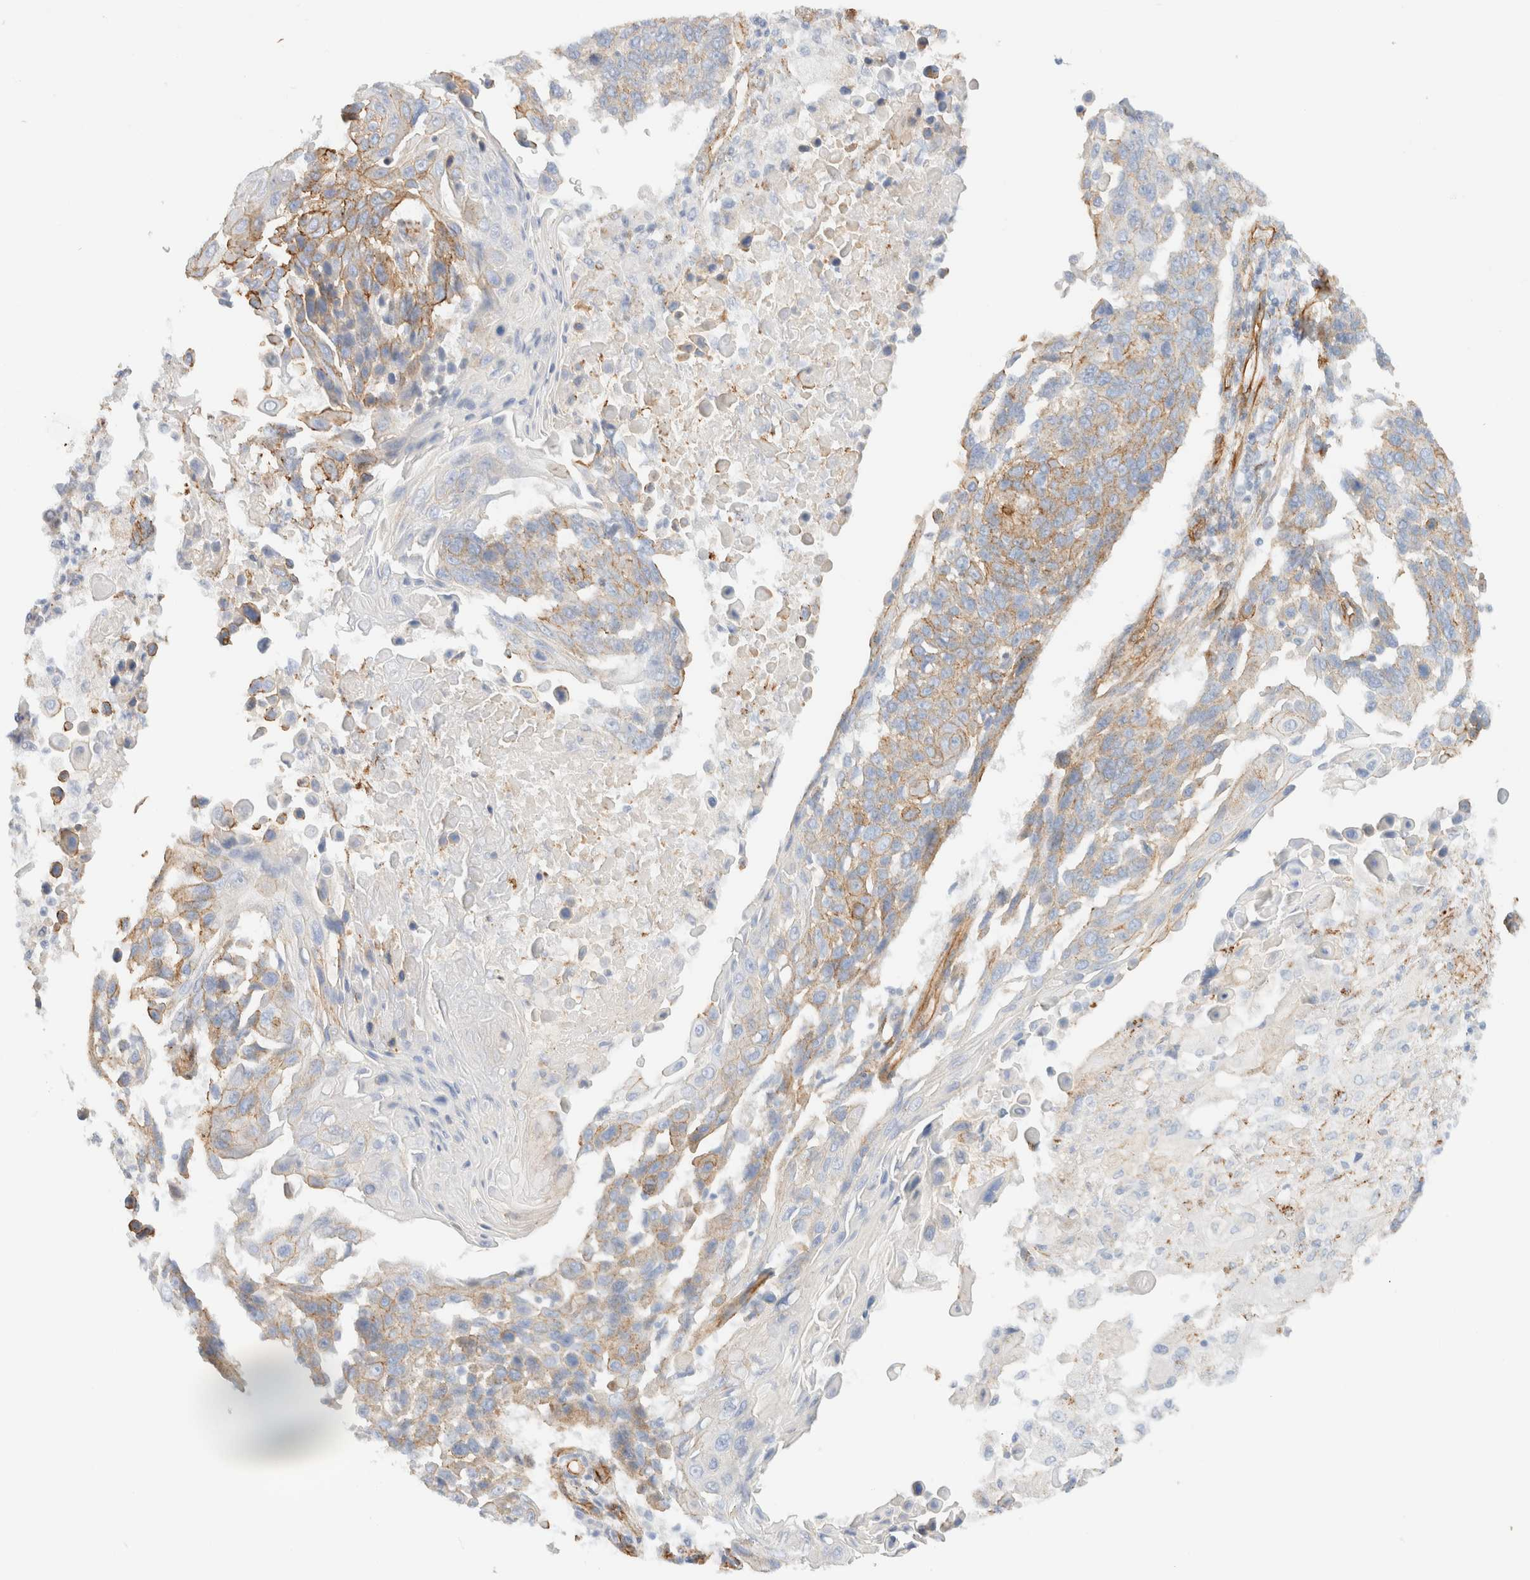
{"staining": {"intensity": "weak", "quantity": ">75%", "location": "cytoplasmic/membranous"}, "tissue": "lung cancer", "cell_type": "Tumor cells", "image_type": "cancer", "snomed": [{"axis": "morphology", "description": "Squamous cell carcinoma, NOS"}, {"axis": "topography", "description": "Lung"}], "caption": "Lung squamous cell carcinoma stained with a brown dye shows weak cytoplasmic/membranous positive staining in about >75% of tumor cells.", "gene": "CYB5R4", "patient": {"sex": "male", "age": 66}}